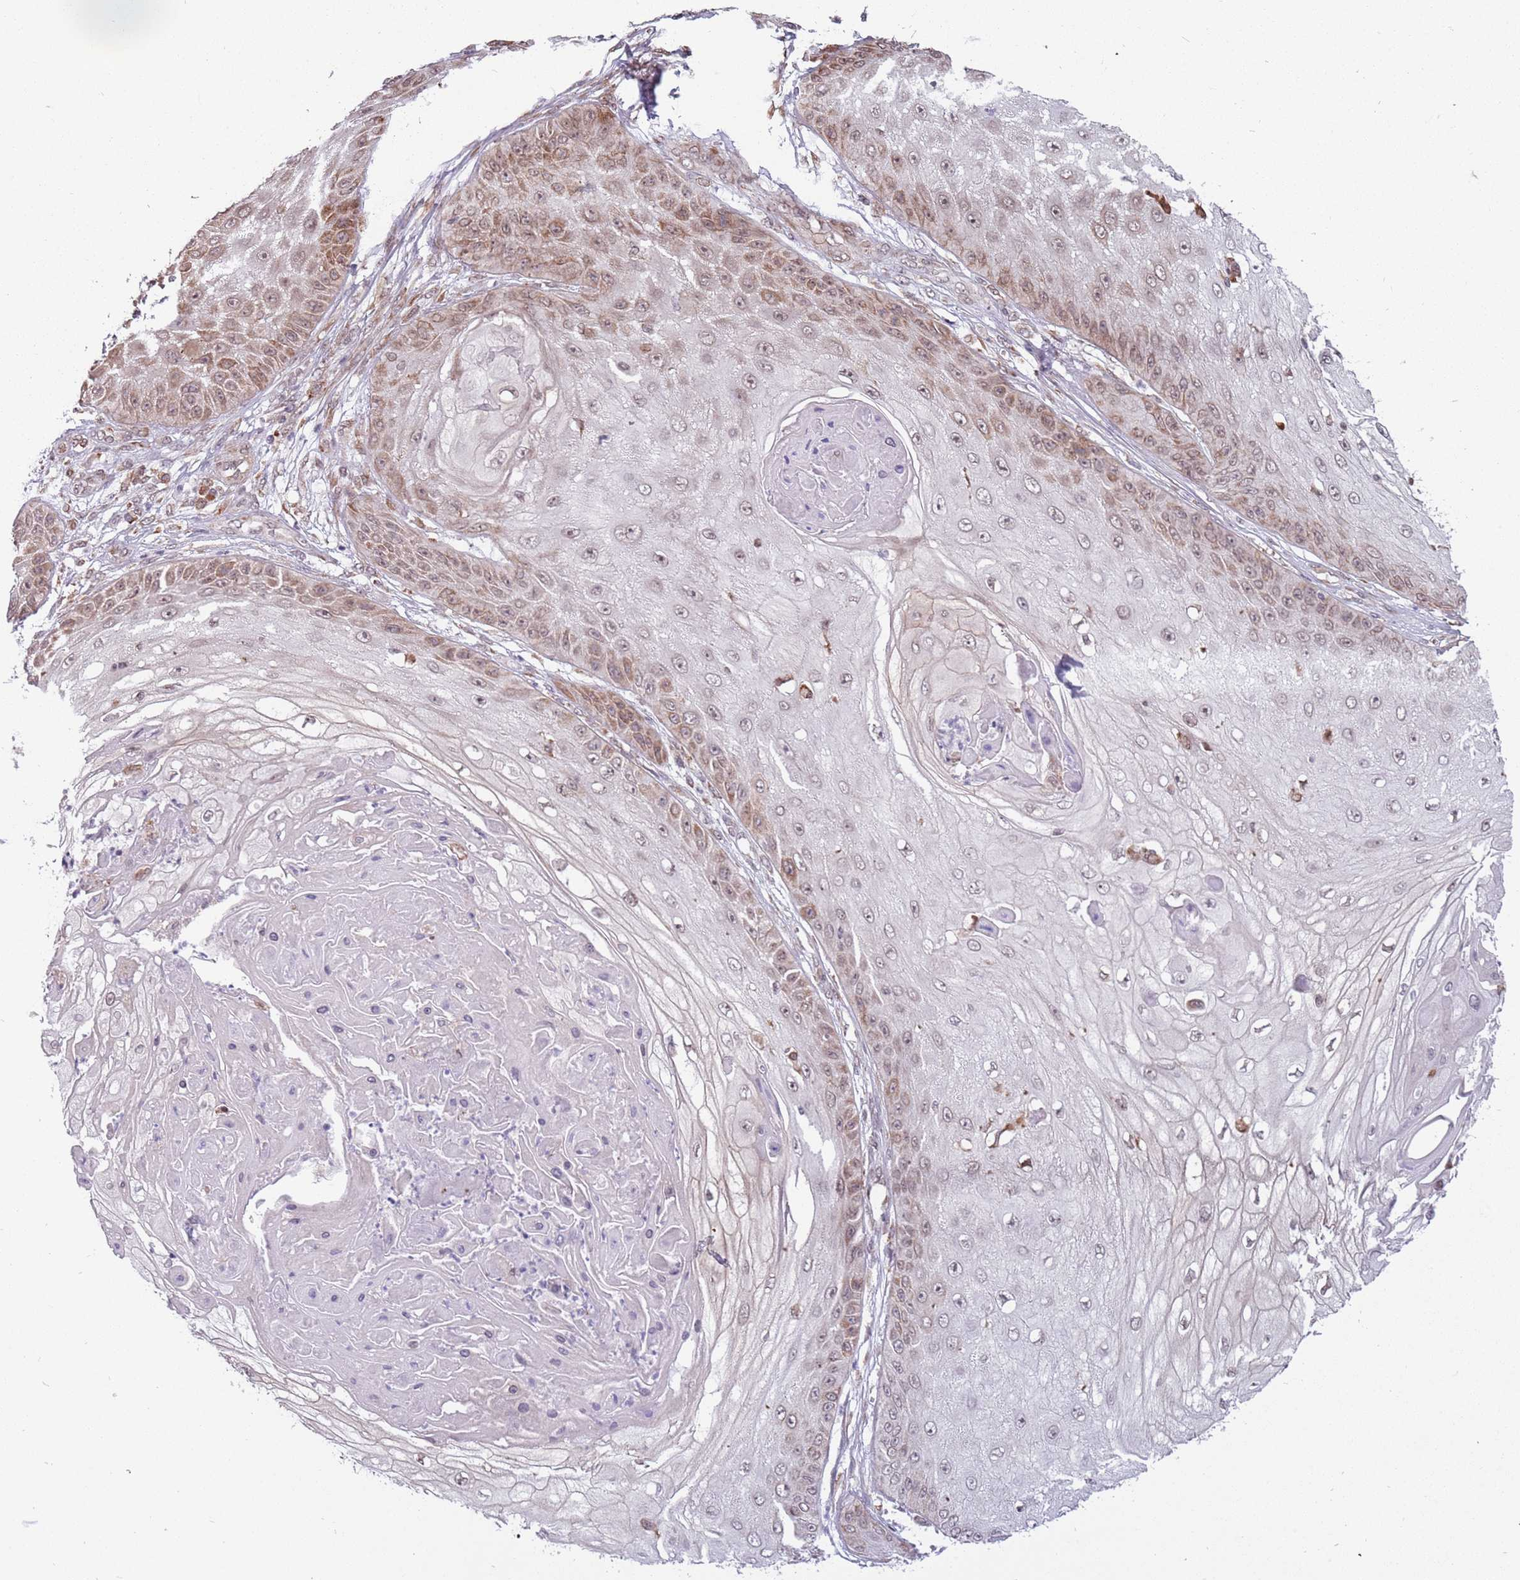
{"staining": {"intensity": "moderate", "quantity": "25%-75%", "location": "cytoplasmic/membranous"}, "tissue": "skin cancer", "cell_type": "Tumor cells", "image_type": "cancer", "snomed": [{"axis": "morphology", "description": "Squamous cell carcinoma, NOS"}, {"axis": "topography", "description": "Skin"}], "caption": "A brown stain highlights moderate cytoplasmic/membranous positivity of a protein in skin cancer tumor cells.", "gene": "BARD1", "patient": {"sex": "male", "age": 70}}